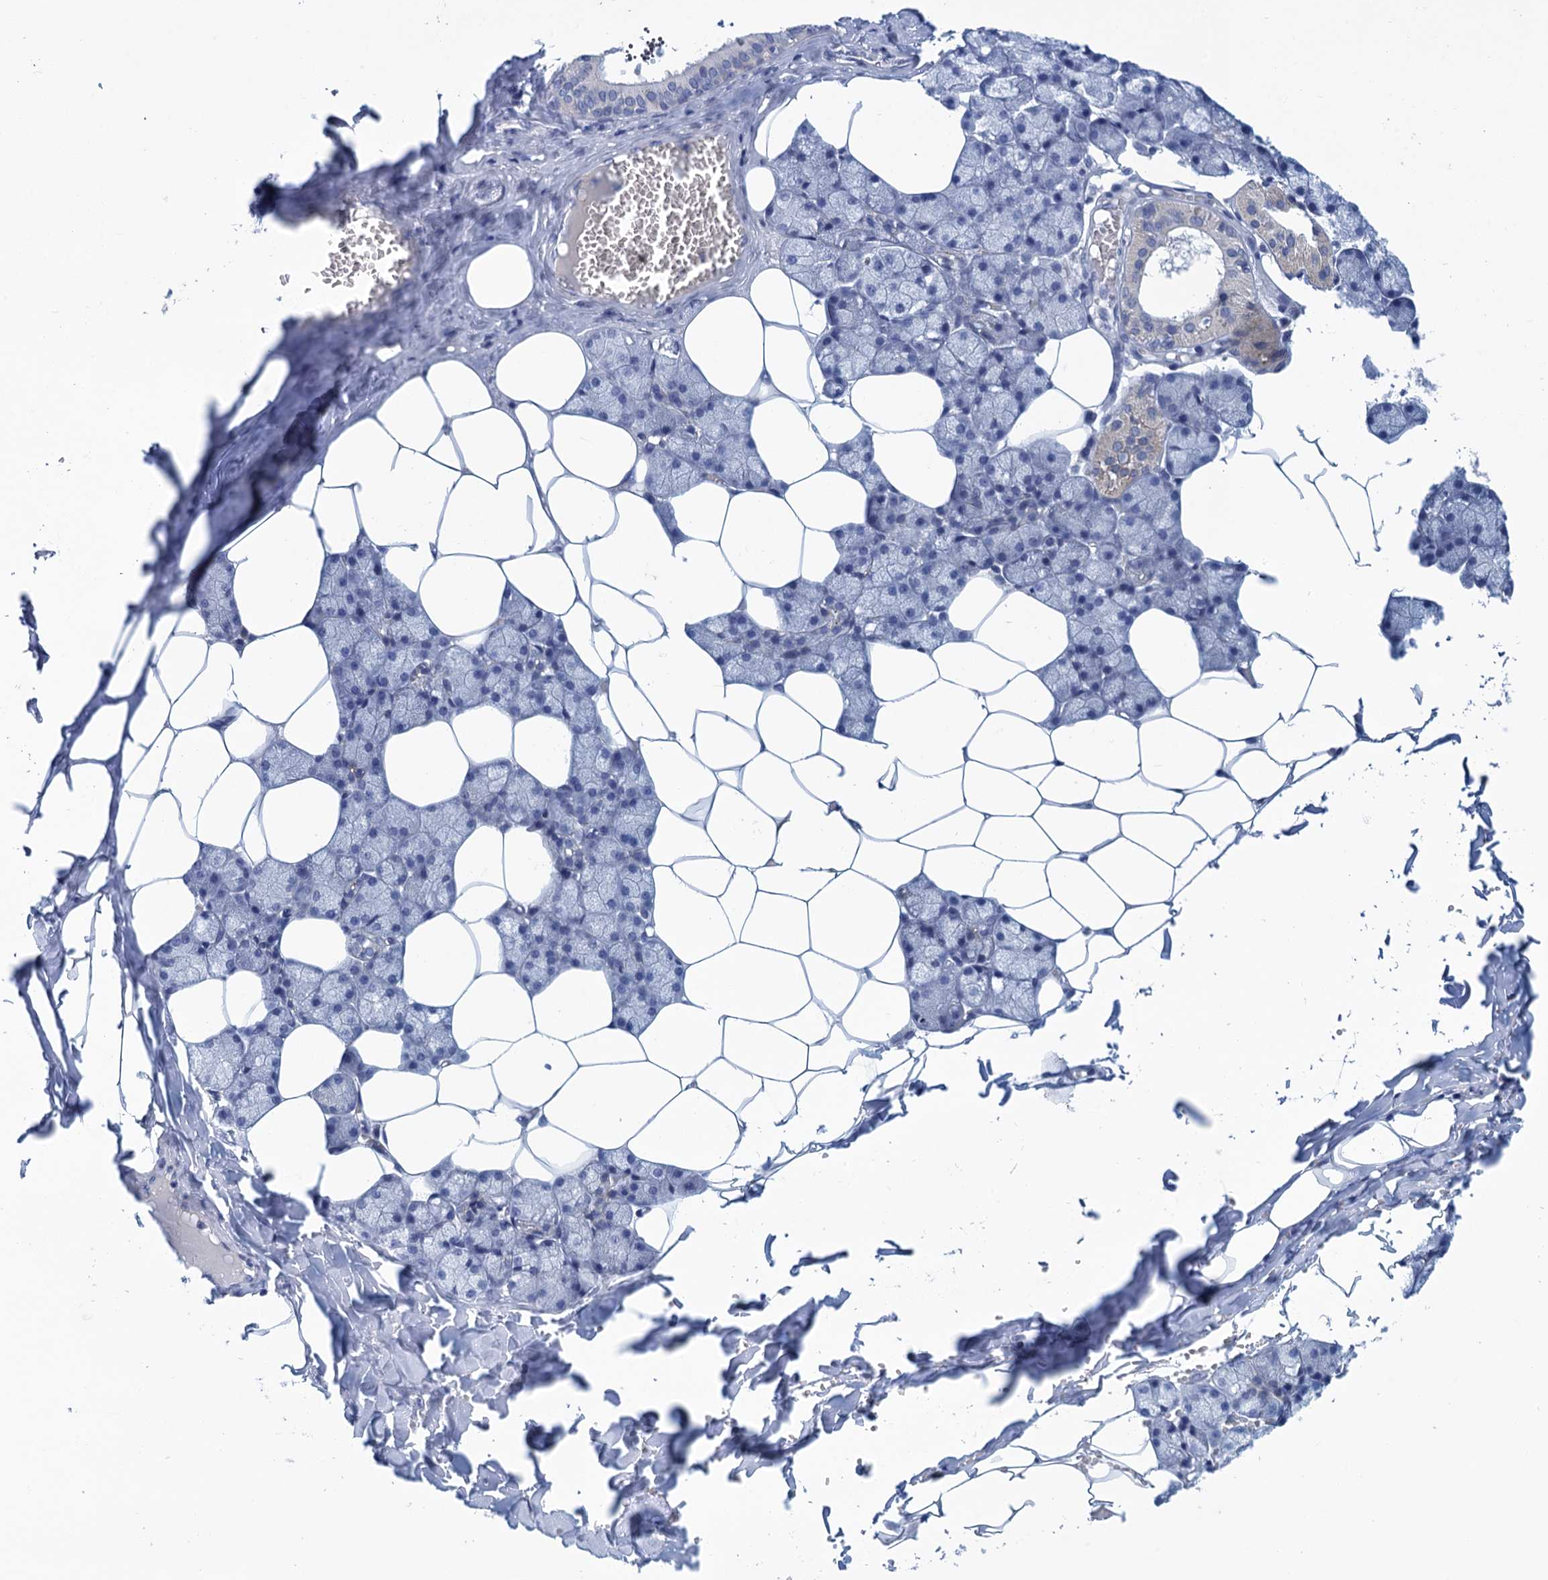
{"staining": {"intensity": "weak", "quantity": "<25%", "location": "cytoplasmic/membranous"}, "tissue": "salivary gland", "cell_type": "Glandular cells", "image_type": "normal", "snomed": [{"axis": "morphology", "description": "Normal tissue, NOS"}, {"axis": "topography", "description": "Salivary gland"}], "caption": "Immunohistochemical staining of normal salivary gland displays no significant positivity in glandular cells.", "gene": "SCEL", "patient": {"sex": "male", "age": 62}}